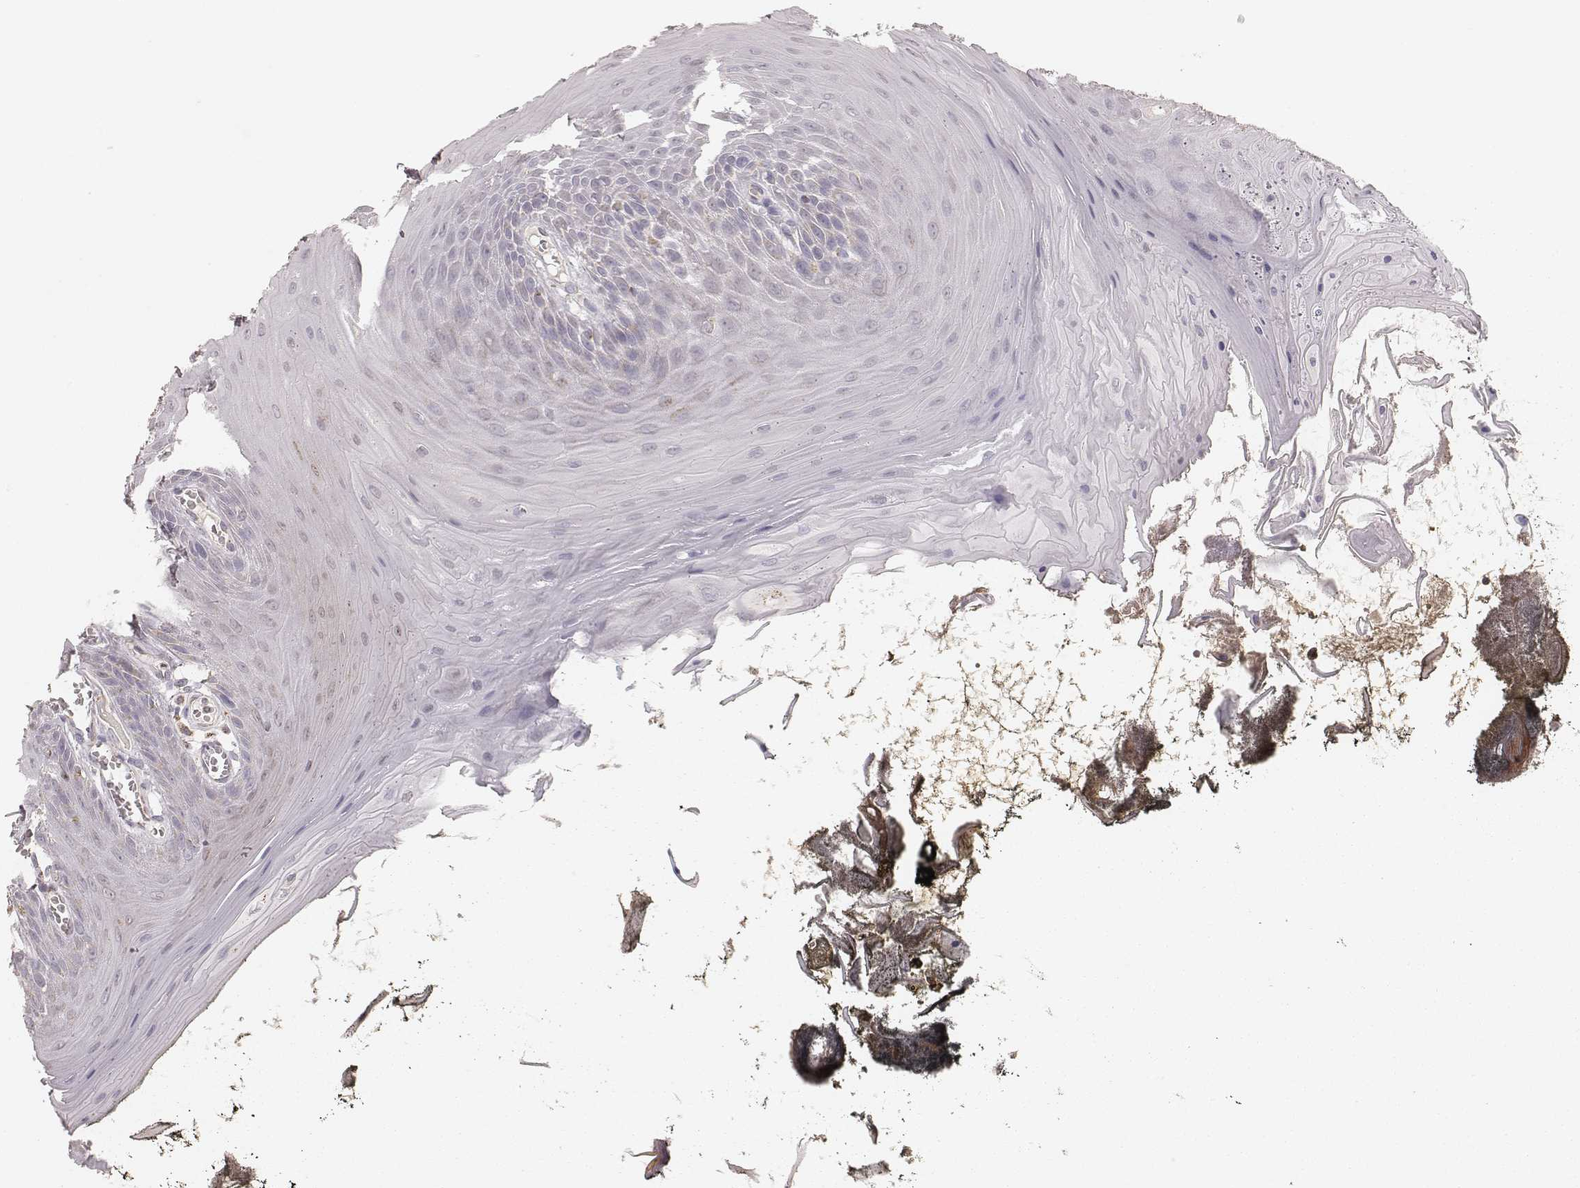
{"staining": {"intensity": "negative", "quantity": "none", "location": "none"}, "tissue": "oral mucosa", "cell_type": "Squamous epithelial cells", "image_type": "normal", "snomed": [{"axis": "morphology", "description": "Normal tissue, NOS"}, {"axis": "topography", "description": "Oral tissue"}], "caption": "Immunohistochemistry of benign human oral mucosa exhibits no positivity in squamous epithelial cells. Brightfield microscopy of immunohistochemistry (IHC) stained with DAB (brown) and hematoxylin (blue), captured at high magnification.", "gene": "CS", "patient": {"sex": "male", "age": 9}}